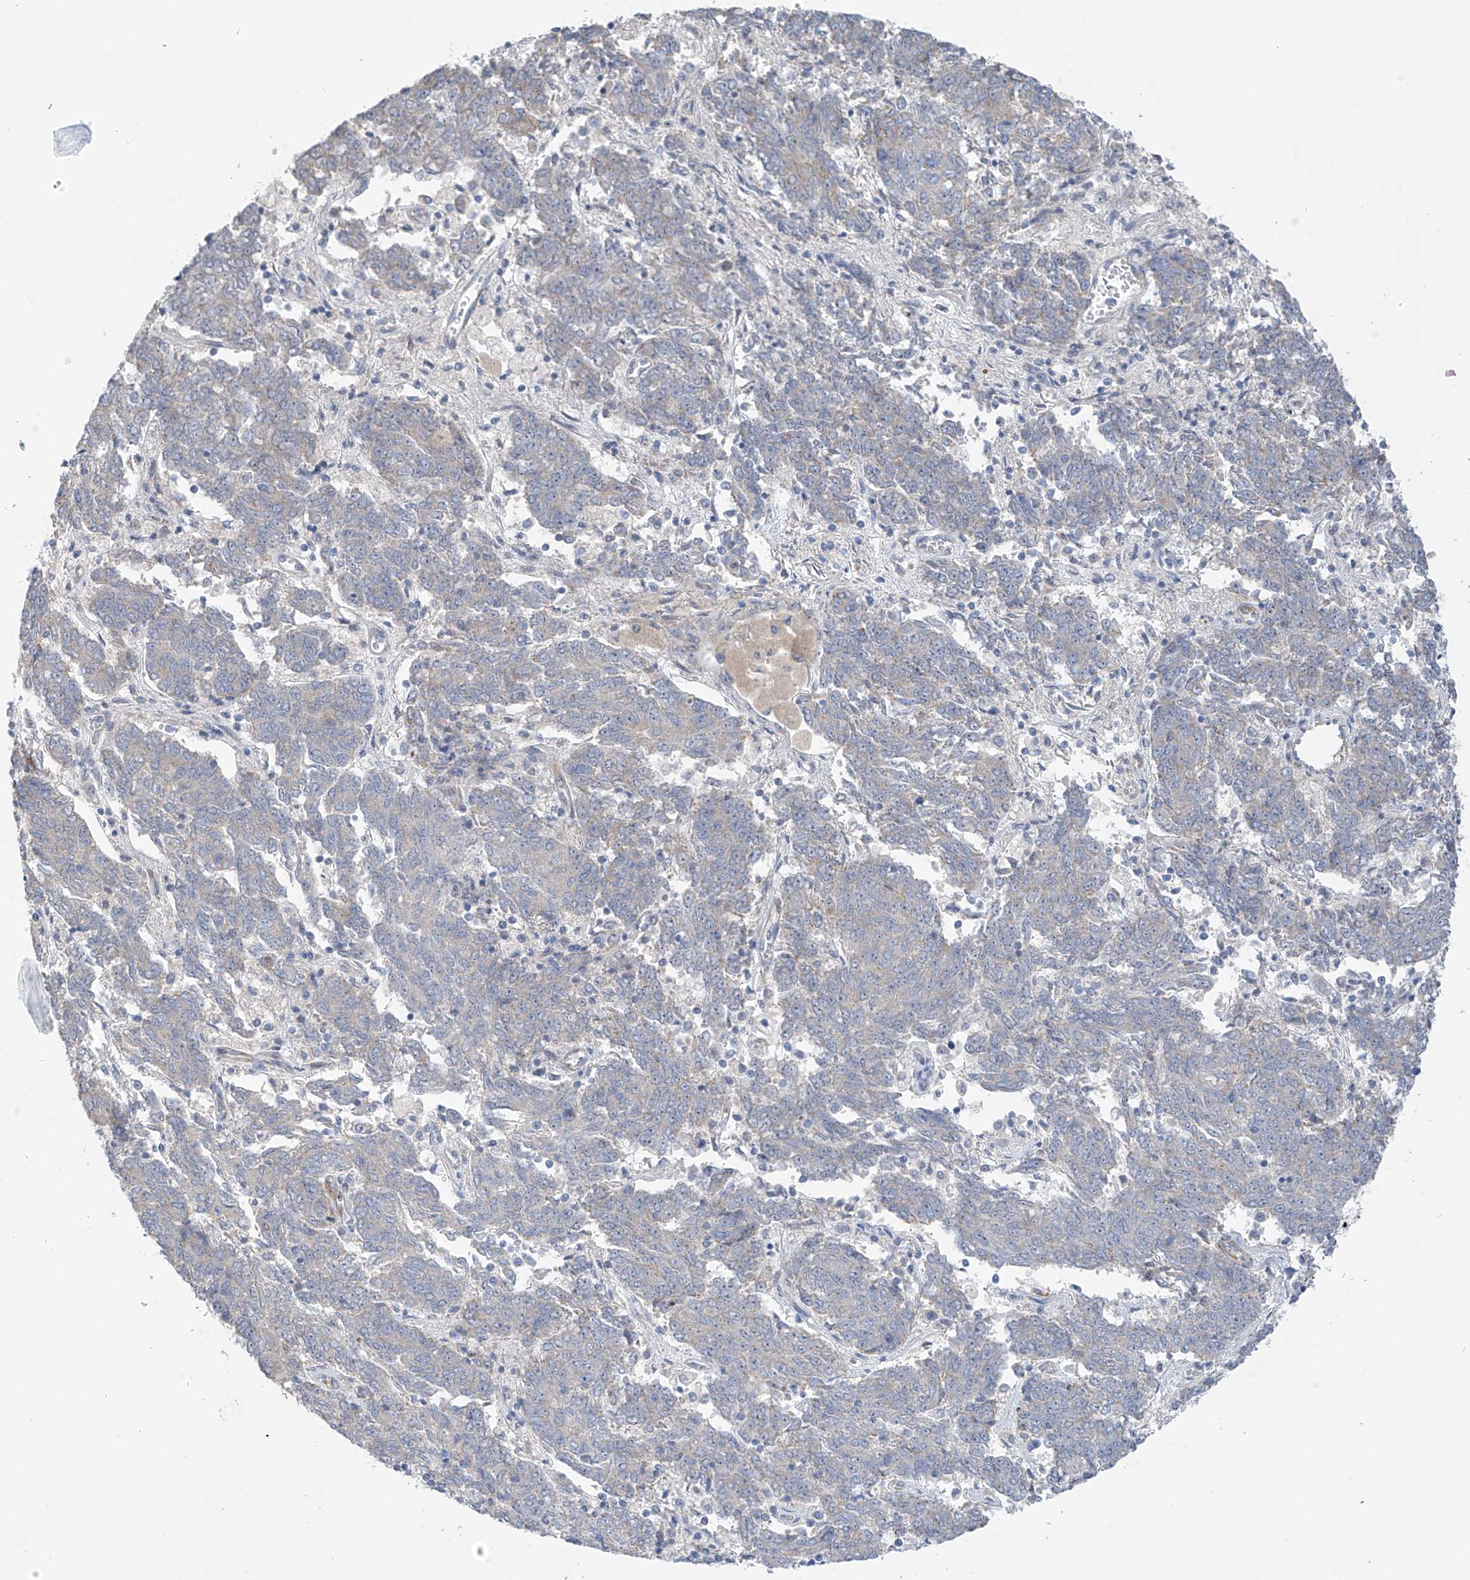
{"staining": {"intensity": "negative", "quantity": "none", "location": "none"}, "tissue": "endometrial cancer", "cell_type": "Tumor cells", "image_type": "cancer", "snomed": [{"axis": "morphology", "description": "Adenocarcinoma, NOS"}, {"axis": "topography", "description": "Endometrium"}], "caption": "This is an immunohistochemistry (IHC) photomicrograph of adenocarcinoma (endometrial). There is no staining in tumor cells.", "gene": "ZNF641", "patient": {"sex": "female", "age": 80}}